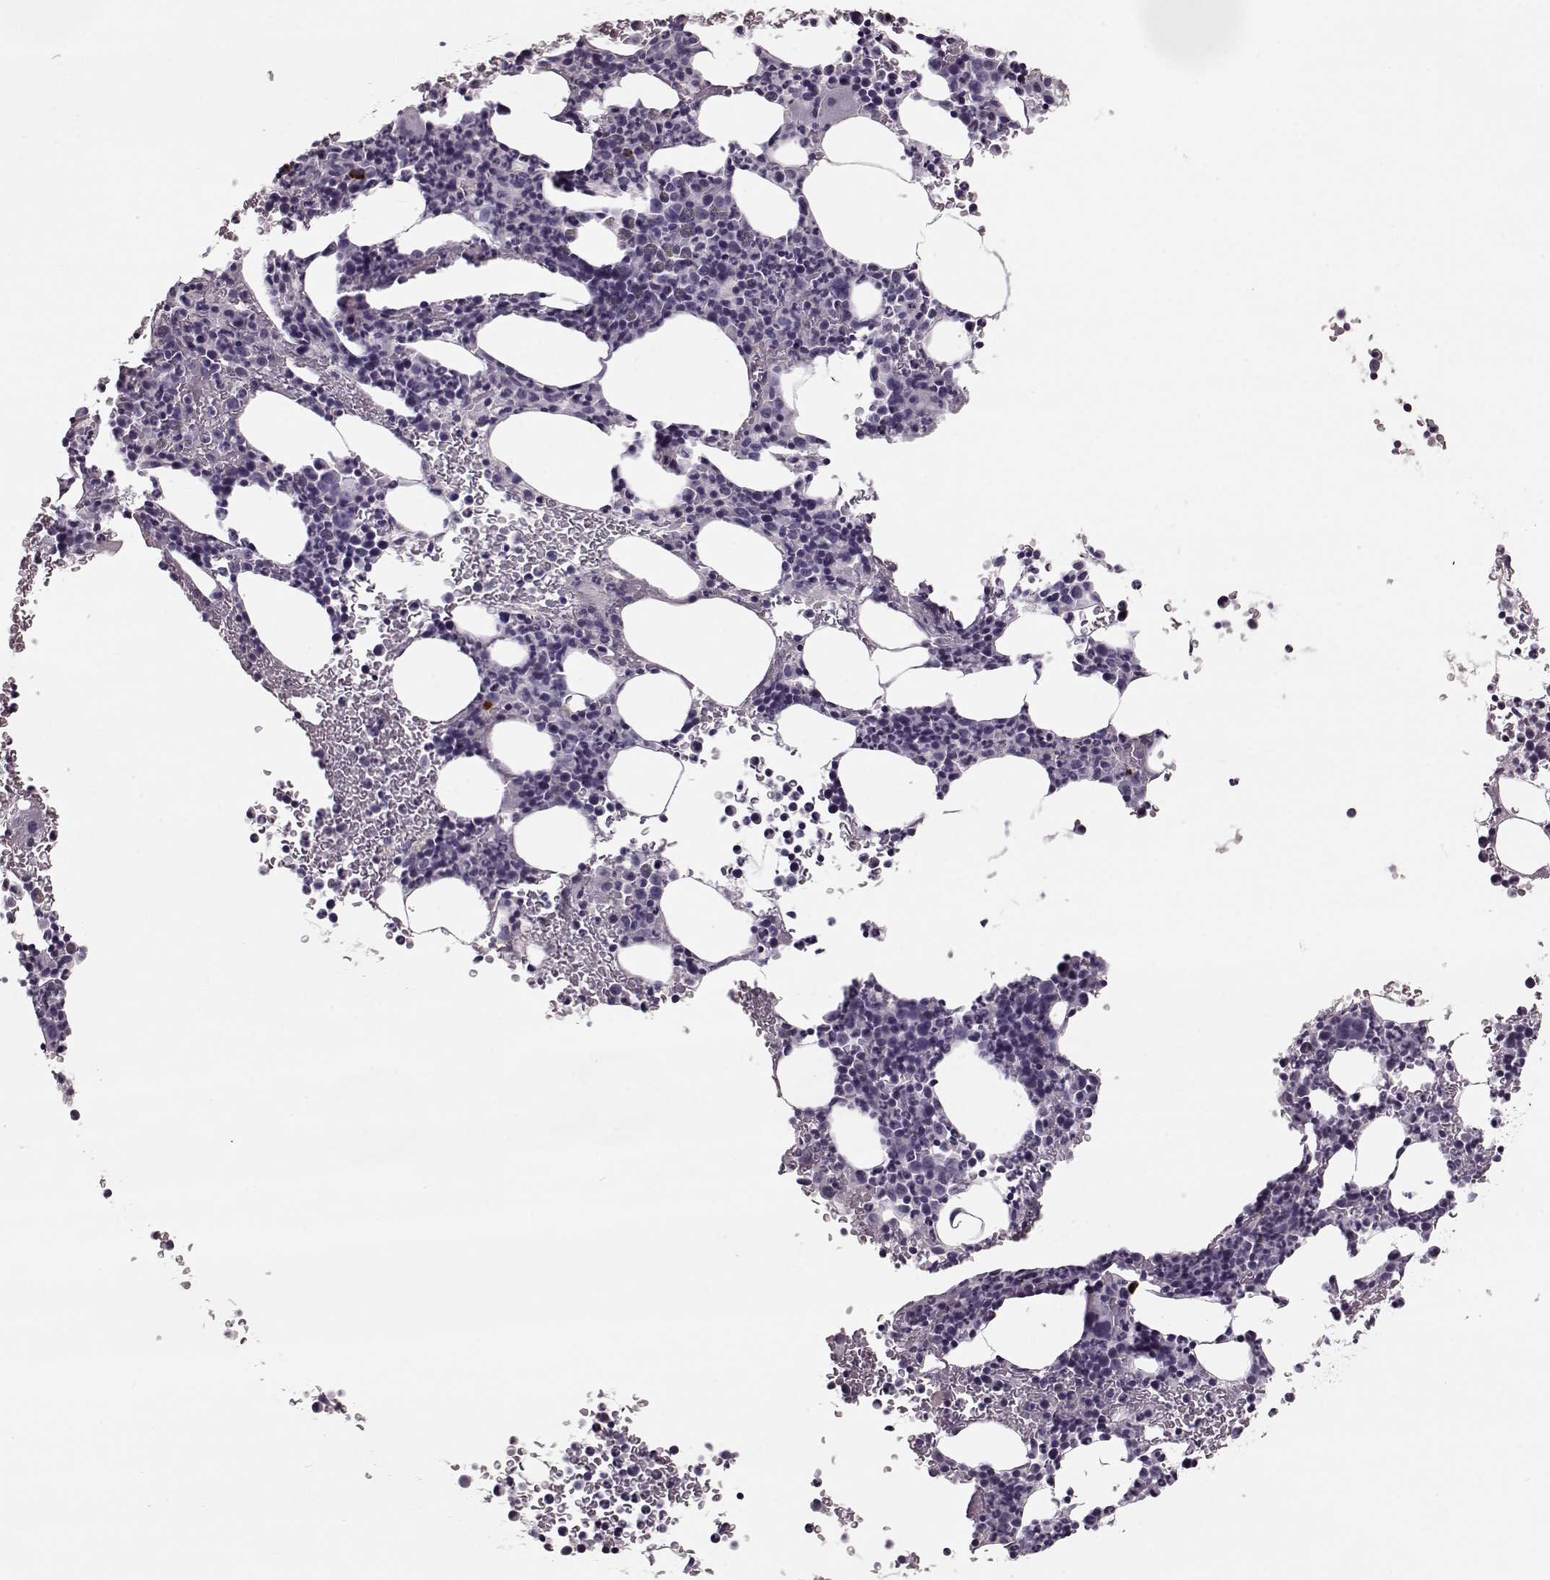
{"staining": {"intensity": "negative", "quantity": "none", "location": "none"}, "tissue": "bone marrow", "cell_type": "Hematopoietic cells", "image_type": "normal", "snomed": [{"axis": "morphology", "description": "Normal tissue, NOS"}, {"axis": "topography", "description": "Bone marrow"}], "caption": "High power microscopy photomicrograph of an IHC micrograph of normal bone marrow, revealing no significant expression in hematopoietic cells.", "gene": "CCL19", "patient": {"sex": "male", "age": 72}}